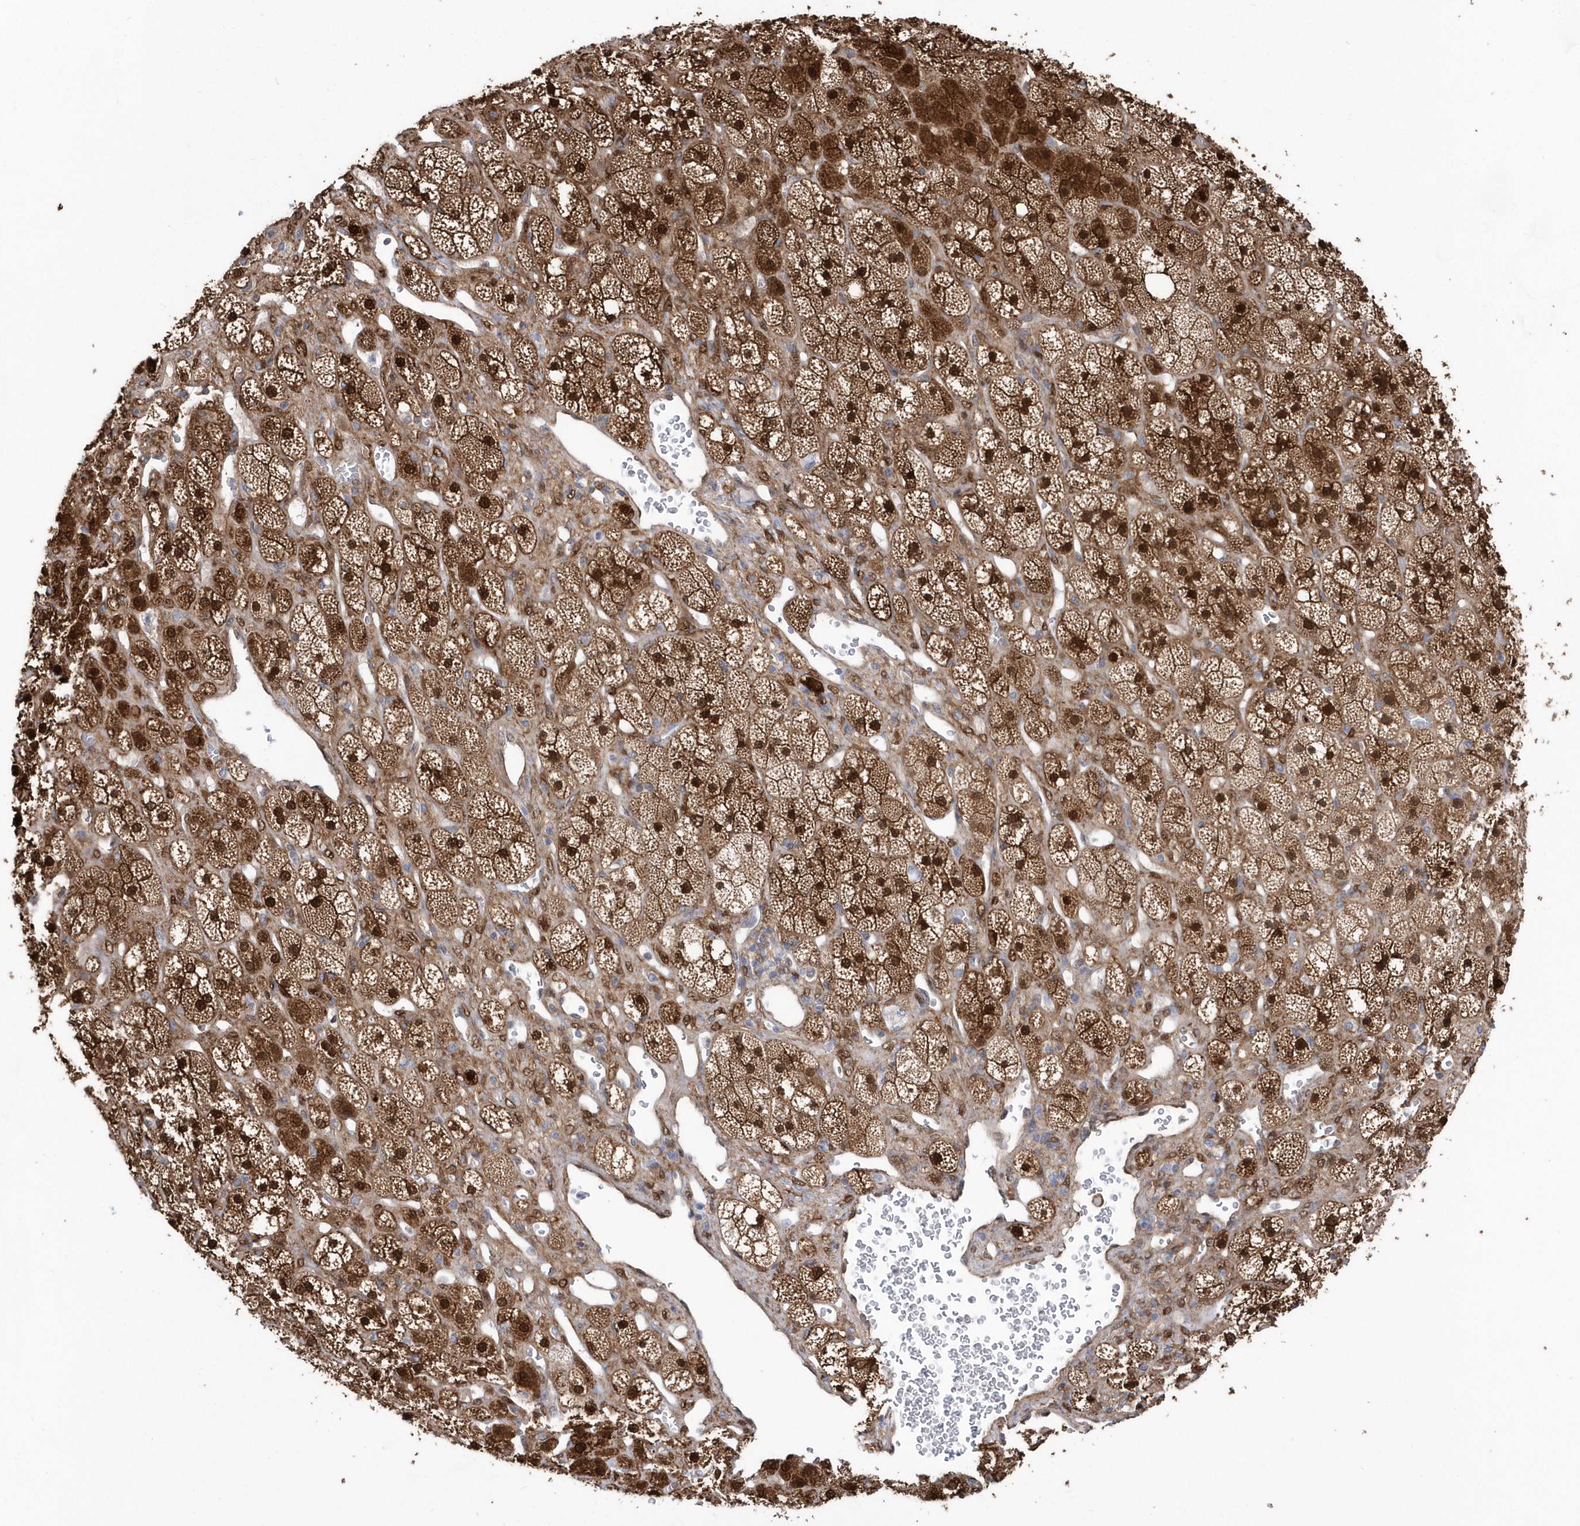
{"staining": {"intensity": "strong", "quantity": ">75%", "location": "cytoplasmic/membranous,nuclear"}, "tissue": "adrenal gland", "cell_type": "Glandular cells", "image_type": "normal", "snomed": [{"axis": "morphology", "description": "Normal tissue, NOS"}, {"axis": "topography", "description": "Adrenal gland"}], "caption": "Brown immunohistochemical staining in benign human adrenal gland shows strong cytoplasmic/membranous,nuclear staining in about >75% of glandular cells.", "gene": "BDH2", "patient": {"sex": "male", "age": 61}}